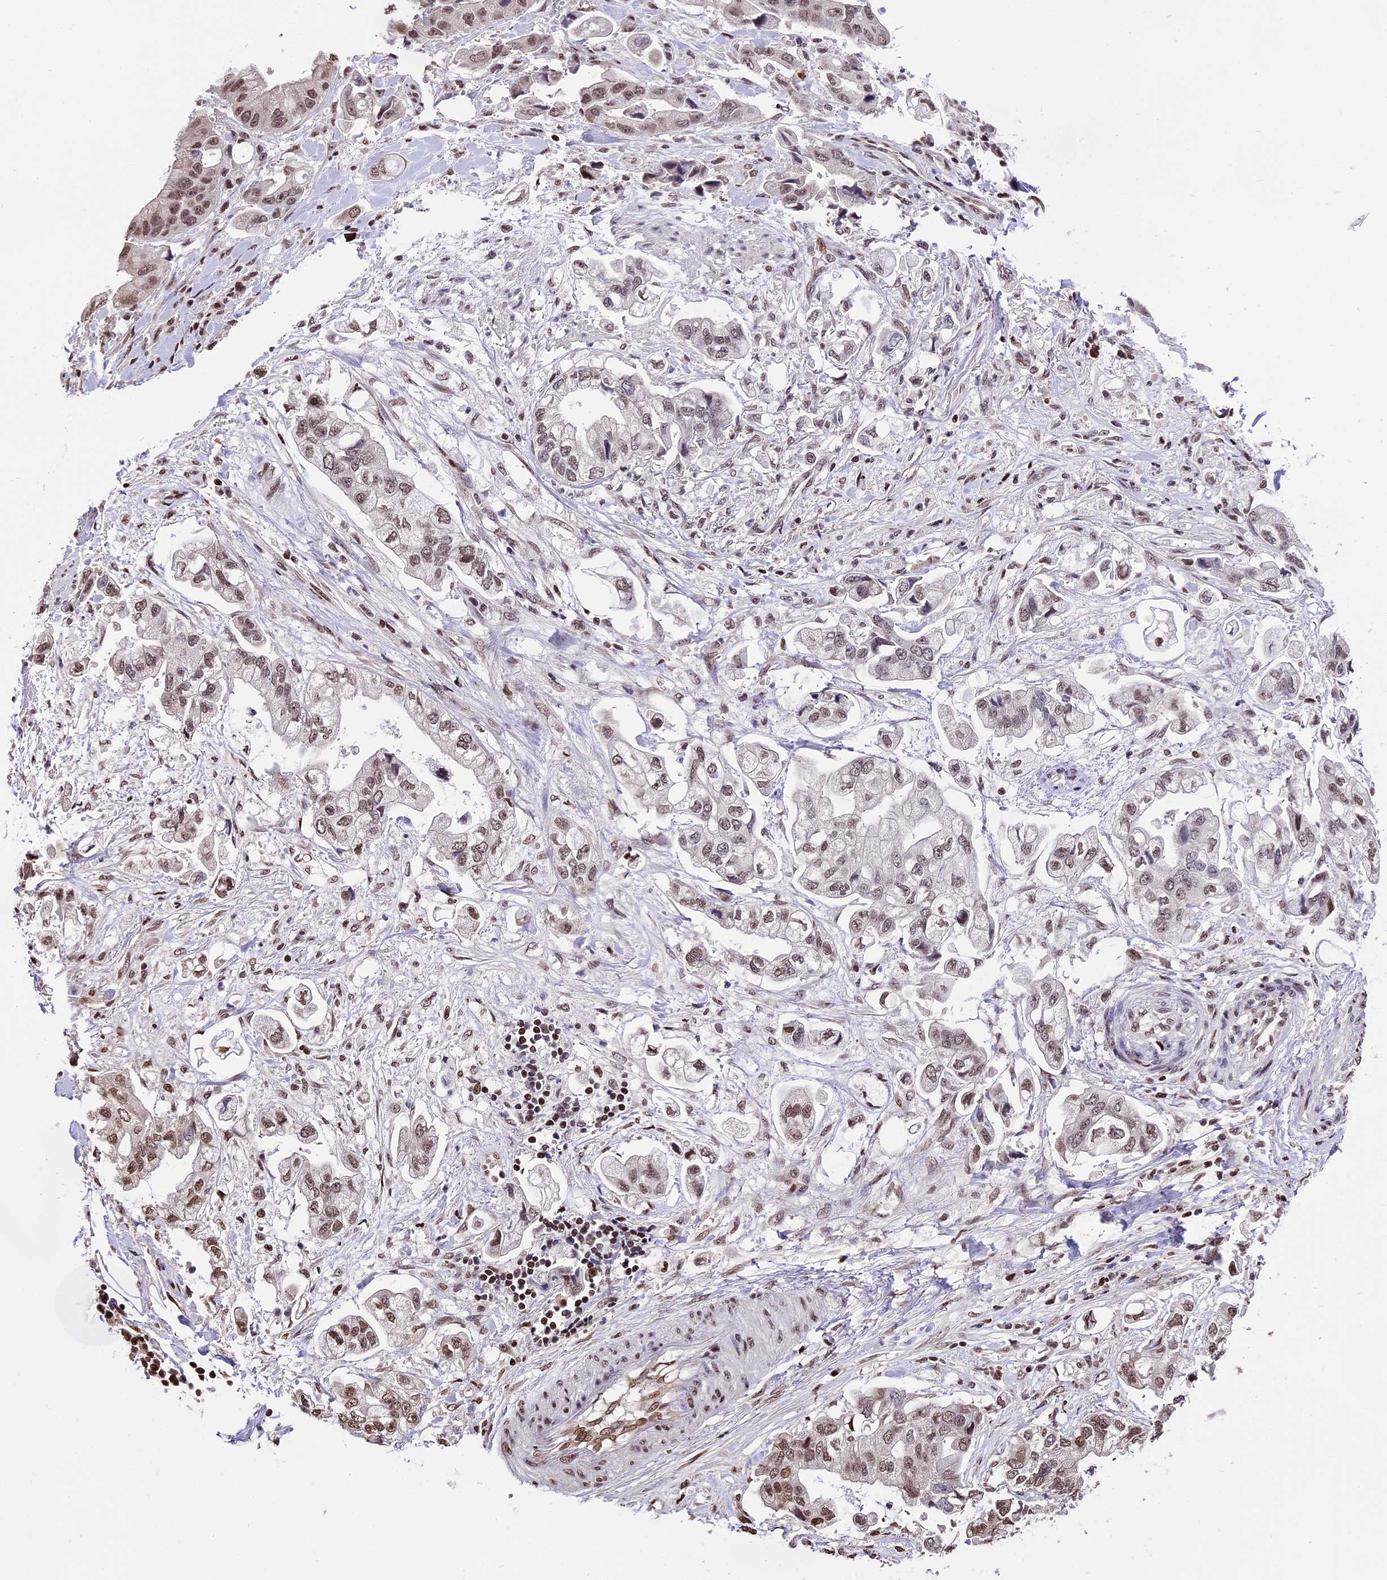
{"staining": {"intensity": "moderate", "quantity": ">75%", "location": "nuclear"}, "tissue": "stomach cancer", "cell_type": "Tumor cells", "image_type": "cancer", "snomed": [{"axis": "morphology", "description": "Adenocarcinoma, NOS"}, {"axis": "topography", "description": "Stomach"}], "caption": "This is a micrograph of immunohistochemistry (IHC) staining of stomach cancer (adenocarcinoma), which shows moderate positivity in the nuclear of tumor cells.", "gene": "POLR3E", "patient": {"sex": "male", "age": 62}}